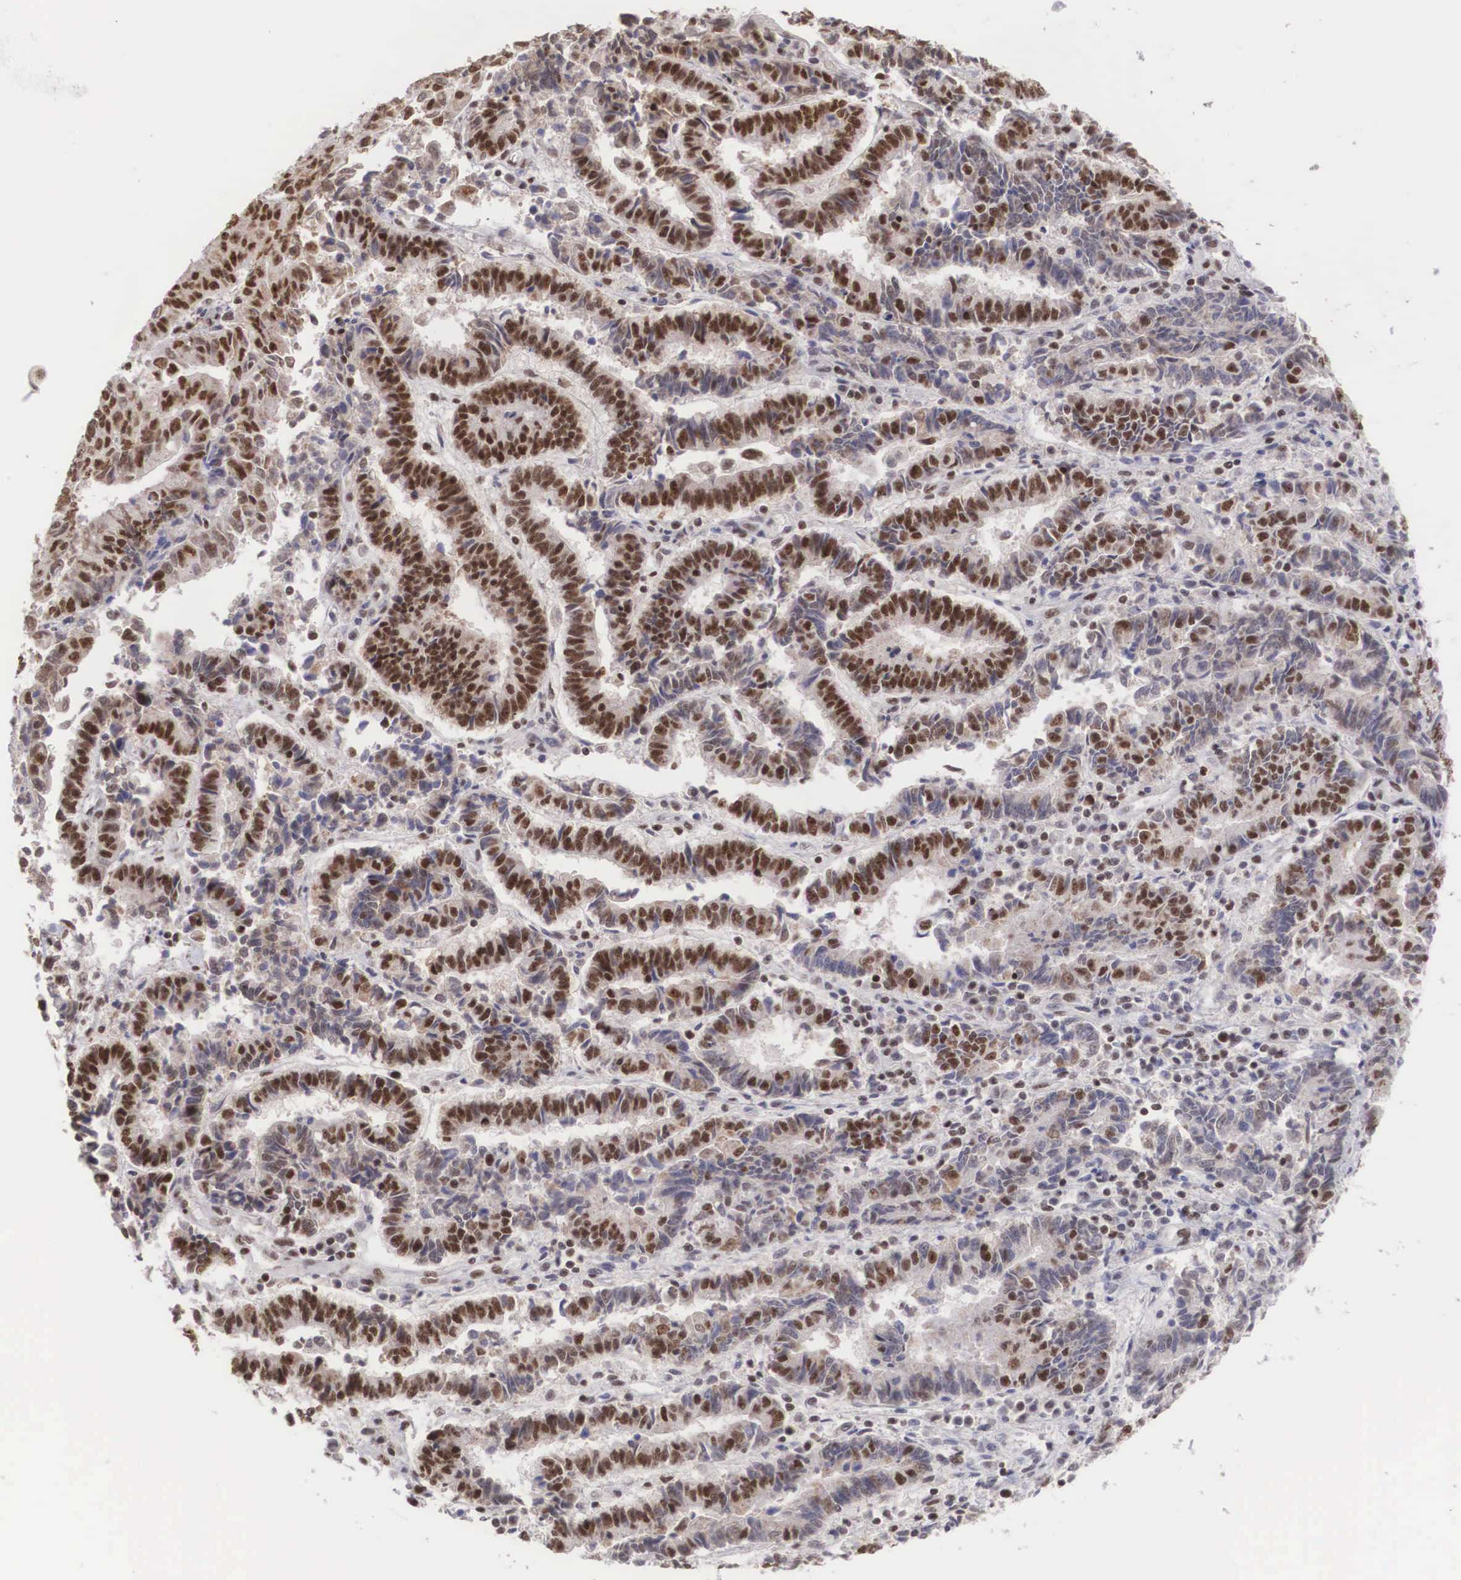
{"staining": {"intensity": "strong", "quantity": ">75%", "location": "nuclear"}, "tissue": "endometrial cancer", "cell_type": "Tumor cells", "image_type": "cancer", "snomed": [{"axis": "morphology", "description": "Adenocarcinoma, NOS"}, {"axis": "topography", "description": "Endometrium"}], "caption": "A brown stain labels strong nuclear staining of a protein in human endometrial cancer (adenocarcinoma) tumor cells.", "gene": "HTATSF1", "patient": {"sex": "female", "age": 75}}